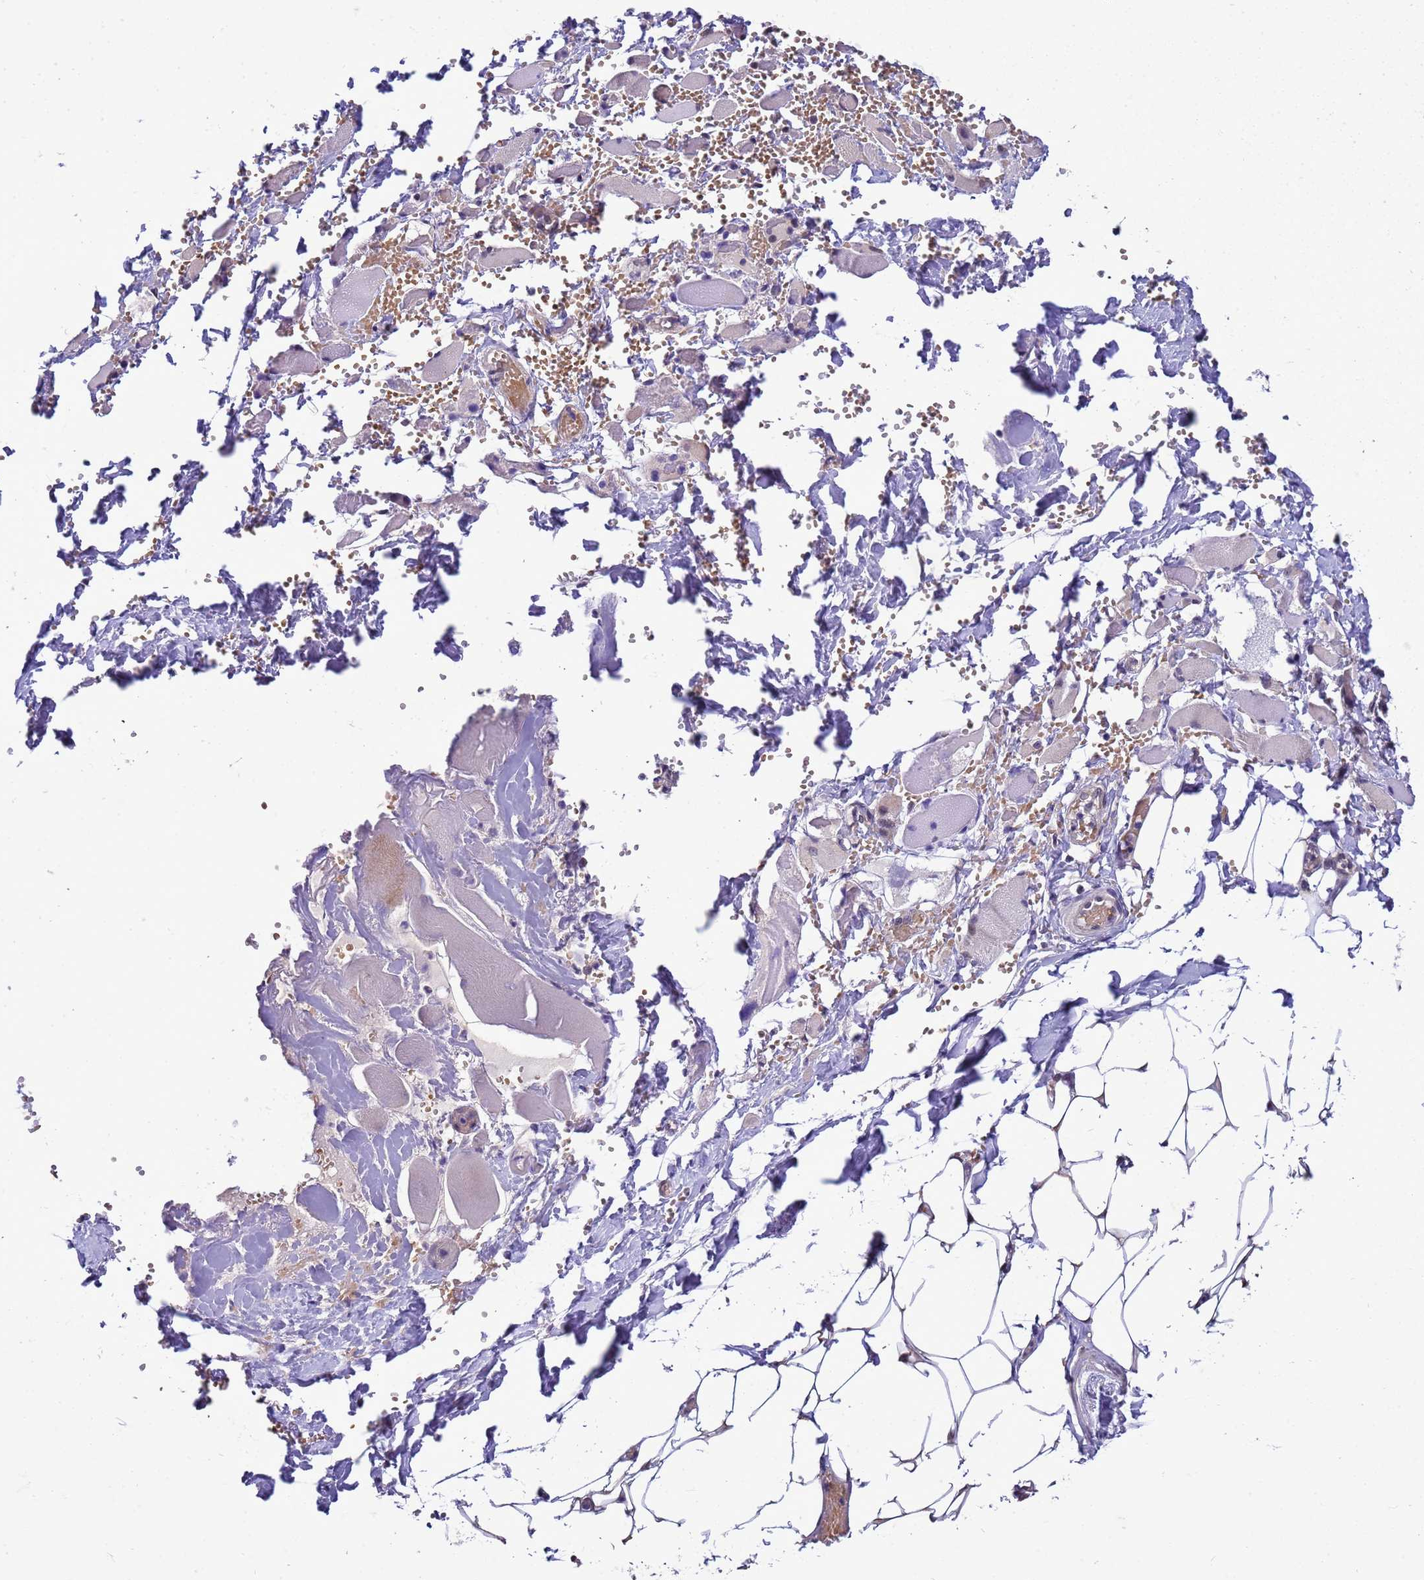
{"staining": {"intensity": "negative", "quantity": "none", "location": "none"}, "tissue": "skeletal muscle", "cell_type": "Myocytes", "image_type": "normal", "snomed": [{"axis": "morphology", "description": "Normal tissue, NOS"}, {"axis": "morphology", "description": "Basal cell carcinoma"}, {"axis": "topography", "description": "Skeletal muscle"}], "caption": "High magnification brightfield microscopy of normal skeletal muscle stained with DAB (3,3'-diaminobenzidine) (brown) and counterstained with hematoxylin (blue): myocytes show no significant positivity.", "gene": "DDI2", "patient": {"sex": "female", "age": 64}}